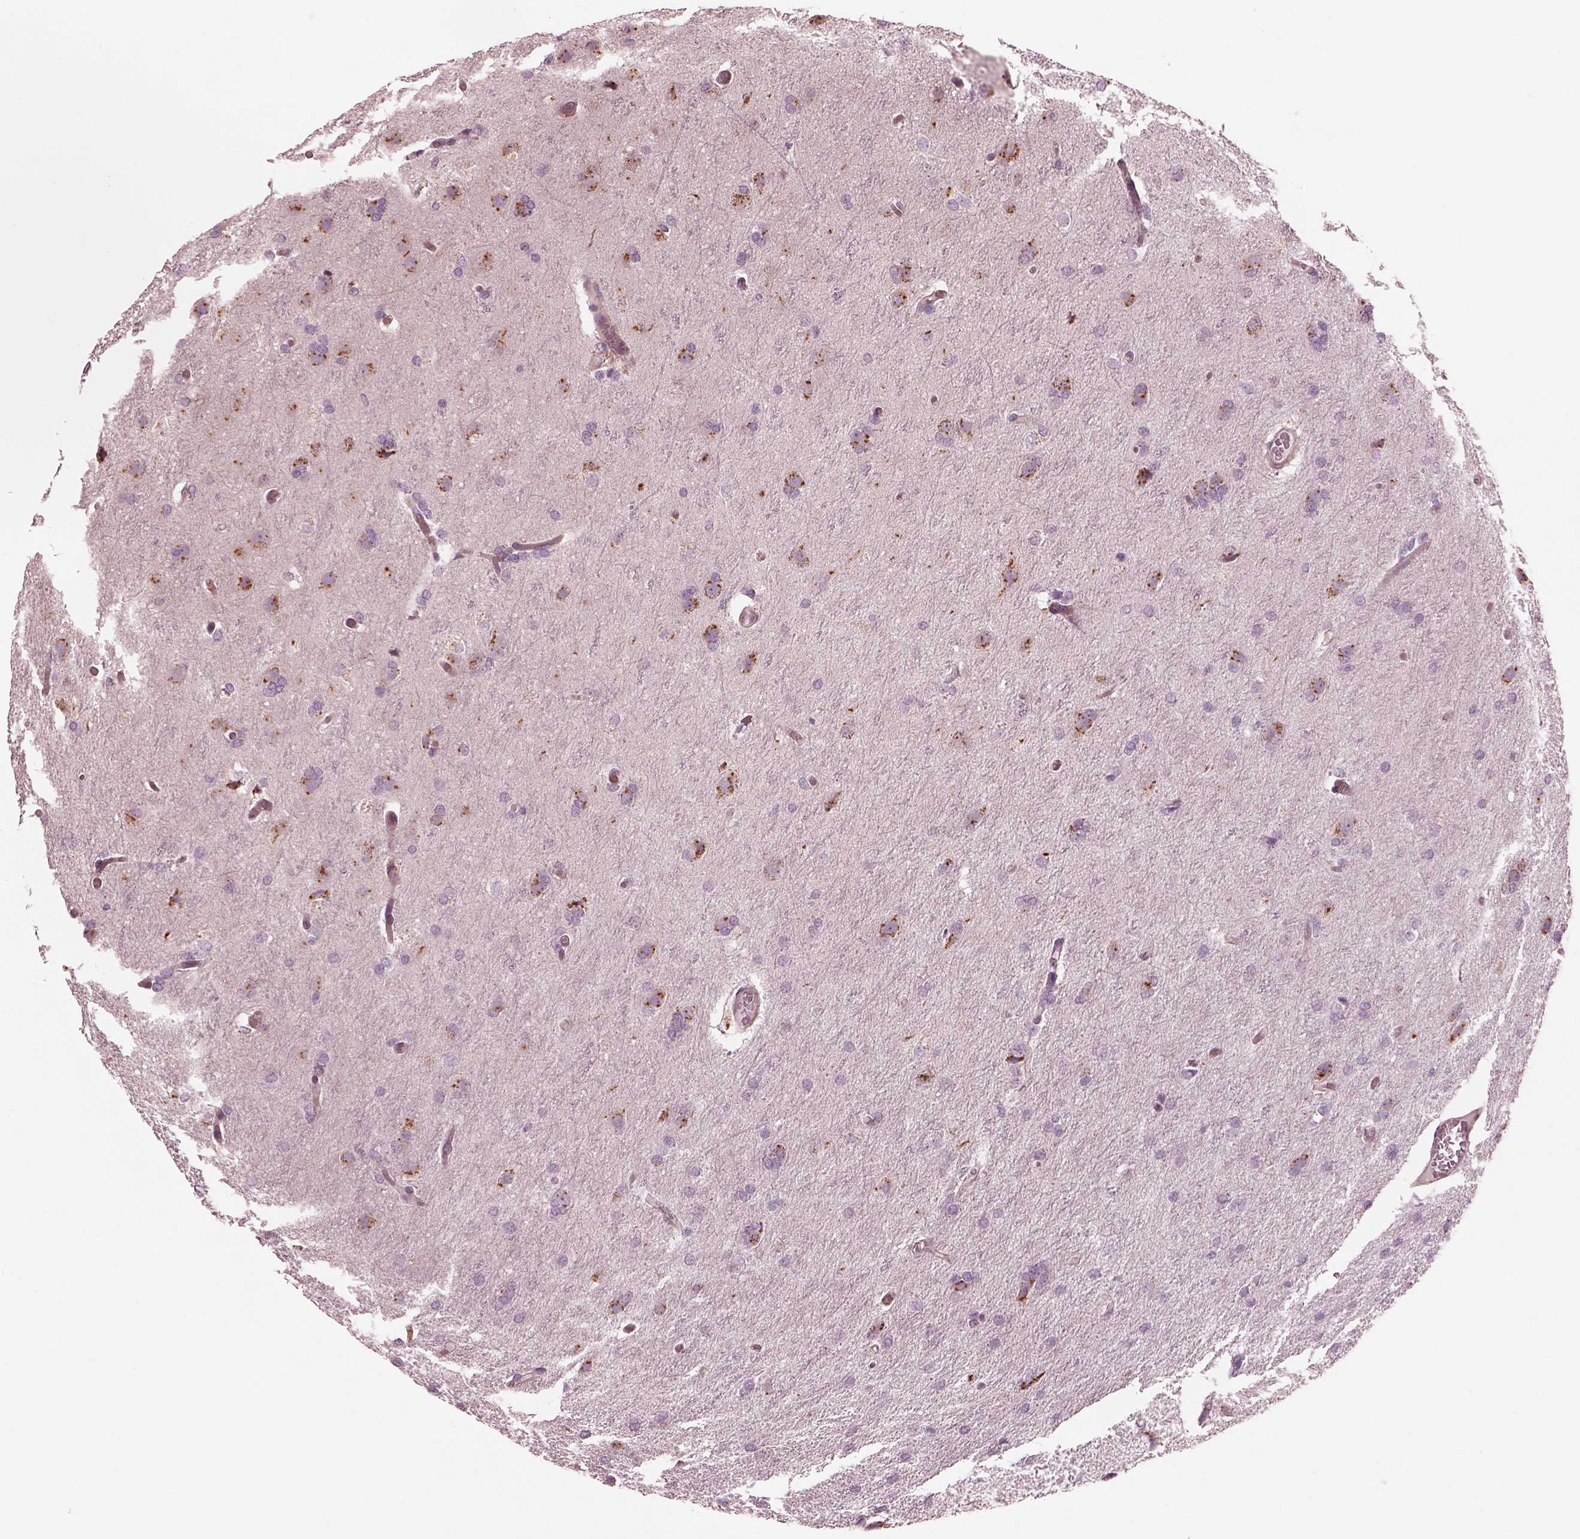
{"staining": {"intensity": "negative", "quantity": "none", "location": "none"}, "tissue": "glioma", "cell_type": "Tumor cells", "image_type": "cancer", "snomed": [{"axis": "morphology", "description": "Glioma, malignant, High grade"}, {"axis": "topography", "description": "Brain"}], "caption": "This is a image of immunohistochemistry staining of glioma, which shows no positivity in tumor cells. (DAB immunohistochemistry (IHC) with hematoxylin counter stain).", "gene": "ELAPOR1", "patient": {"sex": "male", "age": 68}}